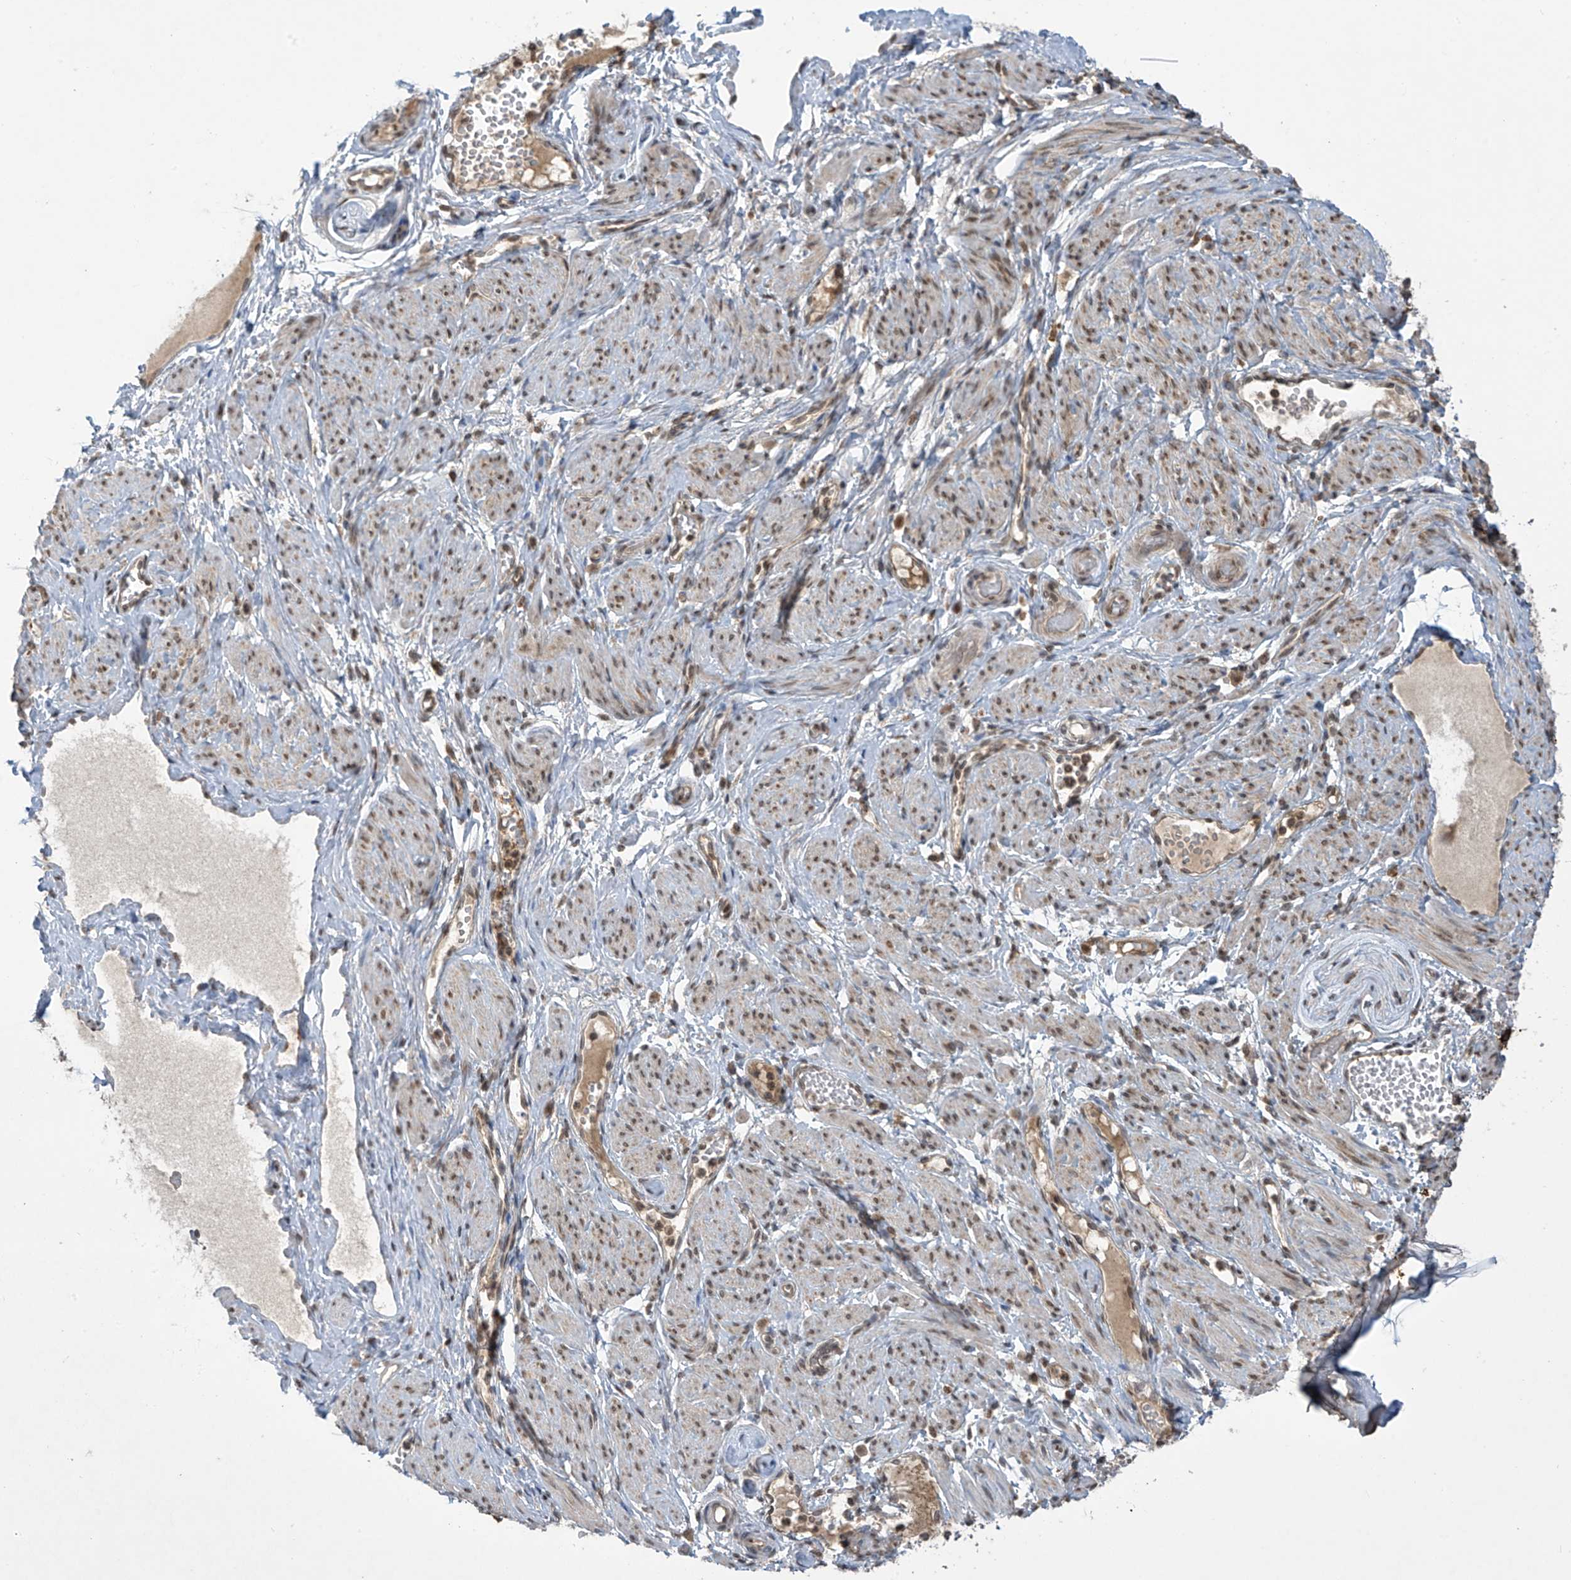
{"staining": {"intensity": "weak", "quantity": ">75%", "location": "cytoplasmic/membranous,nuclear"}, "tissue": "soft tissue", "cell_type": "Fibroblasts", "image_type": "normal", "snomed": [{"axis": "morphology", "description": "Normal tissue, NOS"}, {"axis": "topography", "description": "Smooth muscle"}, {"axis": "topography", "description": "Peripheral nerve tissue"}], "caption": "Fibroblasts exhibit low levels of weak cytoplasmic/membranous,nuclear staining in about >75% of cells in unremarkable human soft tissue. The staining is performed using DAB (3,3'-diaminobenzidine) brown chromogen to label protein expression. The nuclei are counter-stained blue using hematoxylin.", "gene": "LCOR", "patient": {"sex": "female", "age": 39}}